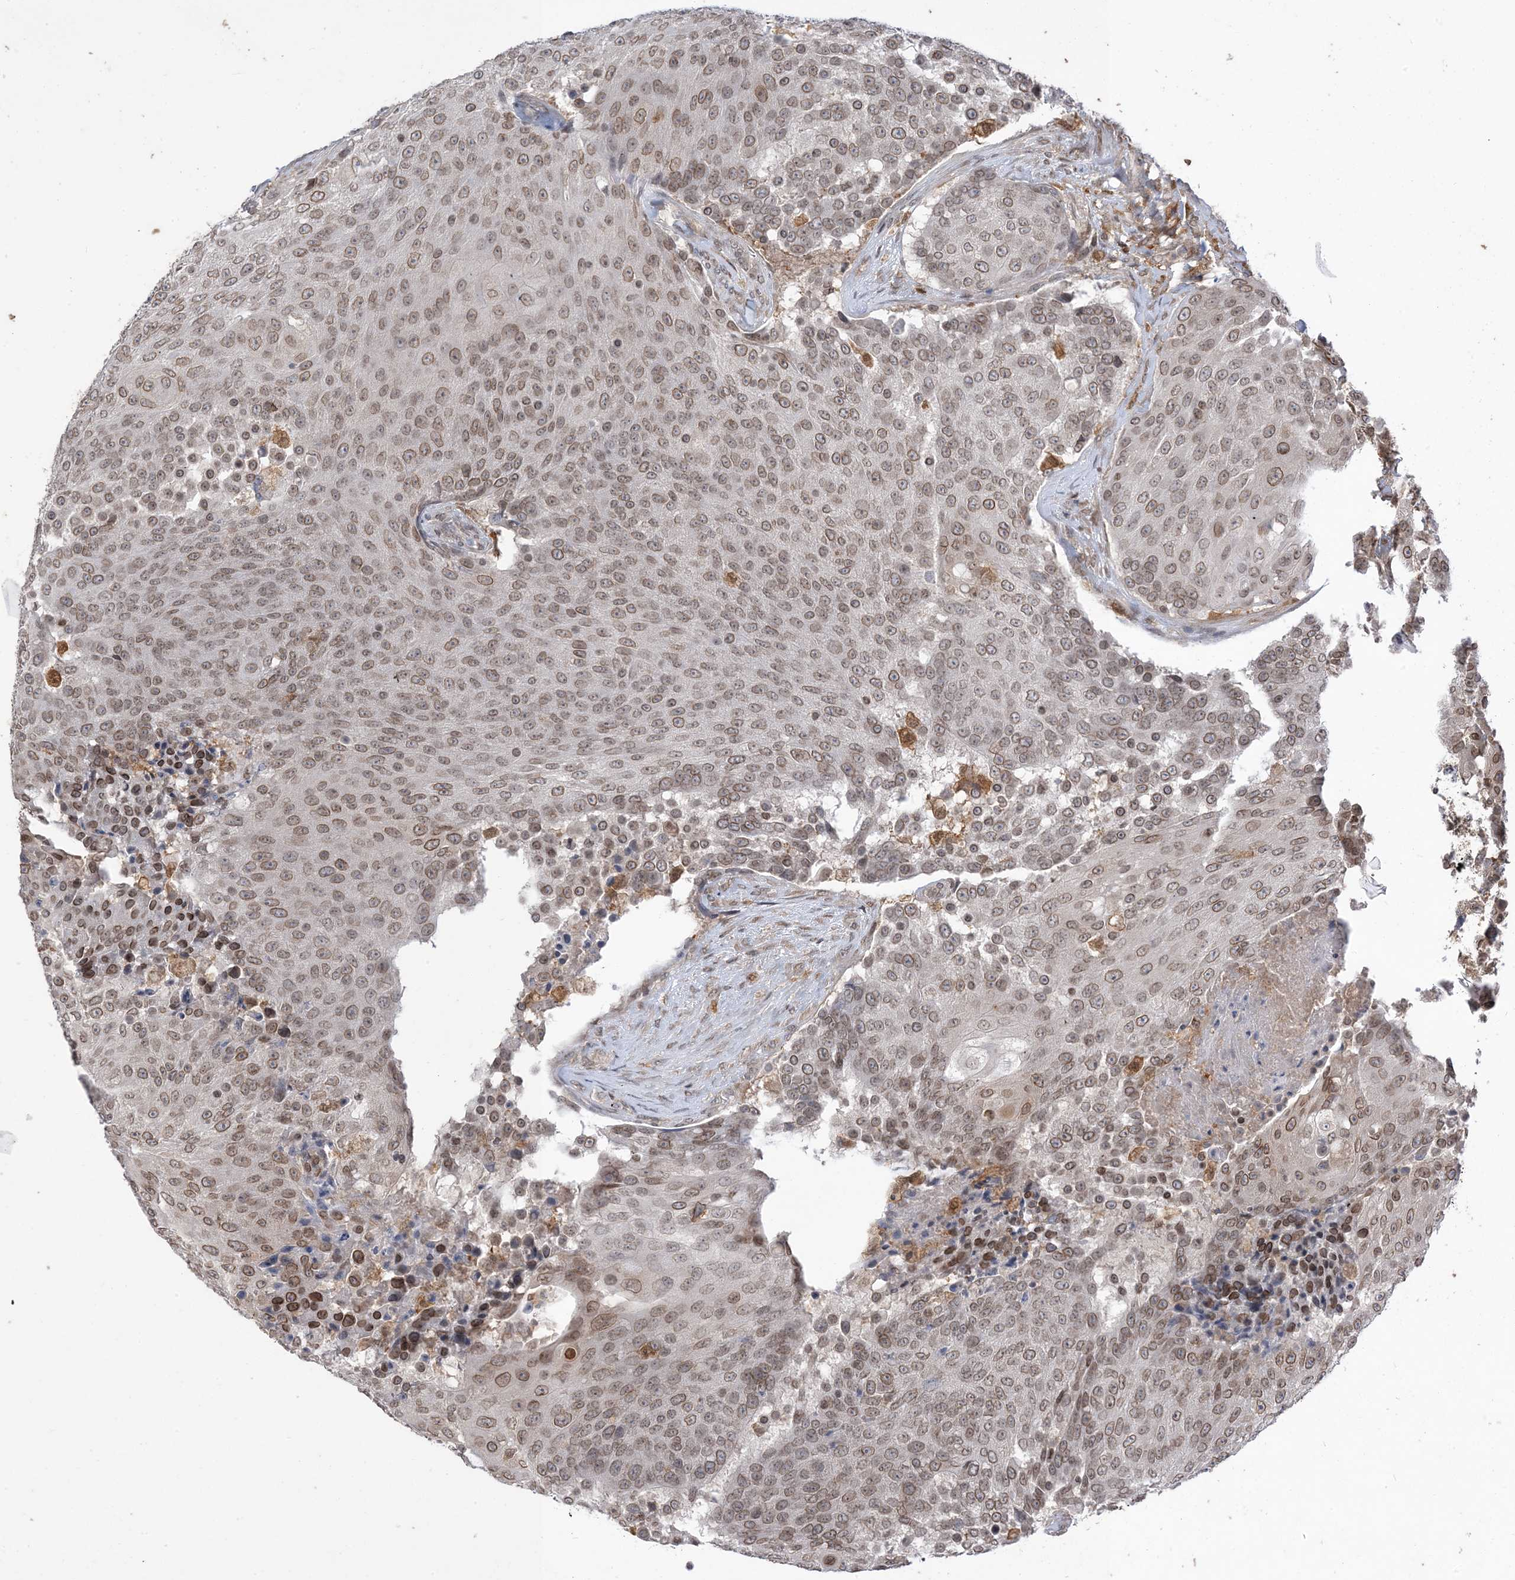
{"staining": {"intensity": "weak", "quantity": ">75%", "location": "cytoplasmic/membranous,nuclear"}, "tissue": "urothelial cancer", "cell_type": "Tumor cells", "image_type": "cancer", "snomed": [{"axis": "morphology", "description": "Urothelial carcinoma, High grade"}, {"axis": "topography", "description": "Urinary bladder"}], "caption": "Immunohistochemical staining of human urothelial cancer displays low levels of weak cytoplasmic/membranous and nuclear staining in approximately >75% of tumor cells.", "gene": "NAGK", "patient": {"sex": "female", "age": 63}}